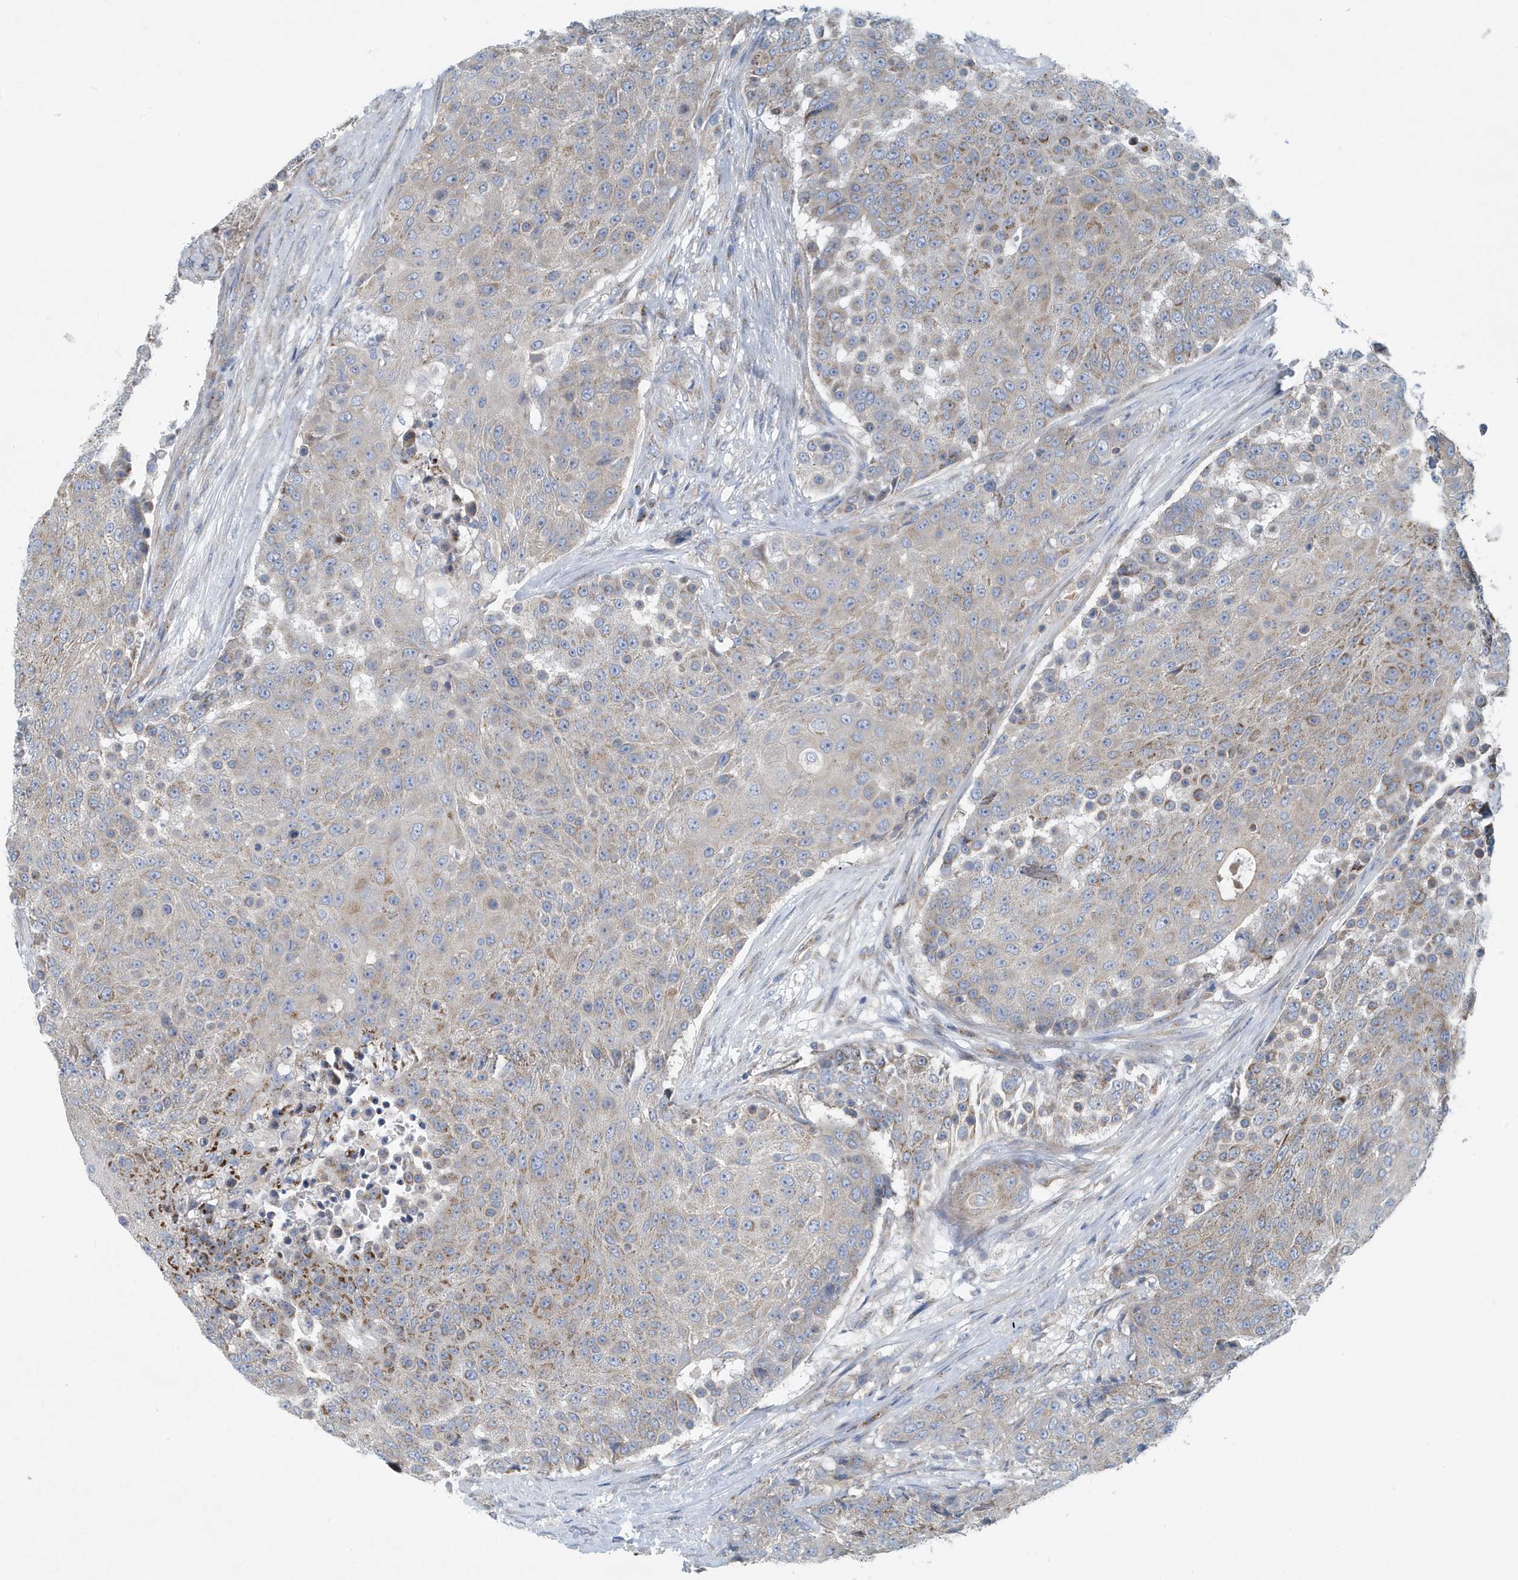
{"staining": {"intensity": "weak", "quantity": "<25%", "location": "cytoplasmic/membranous"}, "tissue": "urothelial cancer", "cell_type": "Tumor cells", "image_type": "cancer", "snomed": [{"axis": "morphology", "description": "Urothelial carcinoma, High grade"}, {"axis": "topography", "description": "Urinary bladder"}], "caption": "Immunohistochemistry micrograph of high-grade urothelial carcinoma stained for a protein (brown), which shows no staining in tumor cells.", "gene": "PPM1M", "patient": {"sex": "female", "age": 63}}